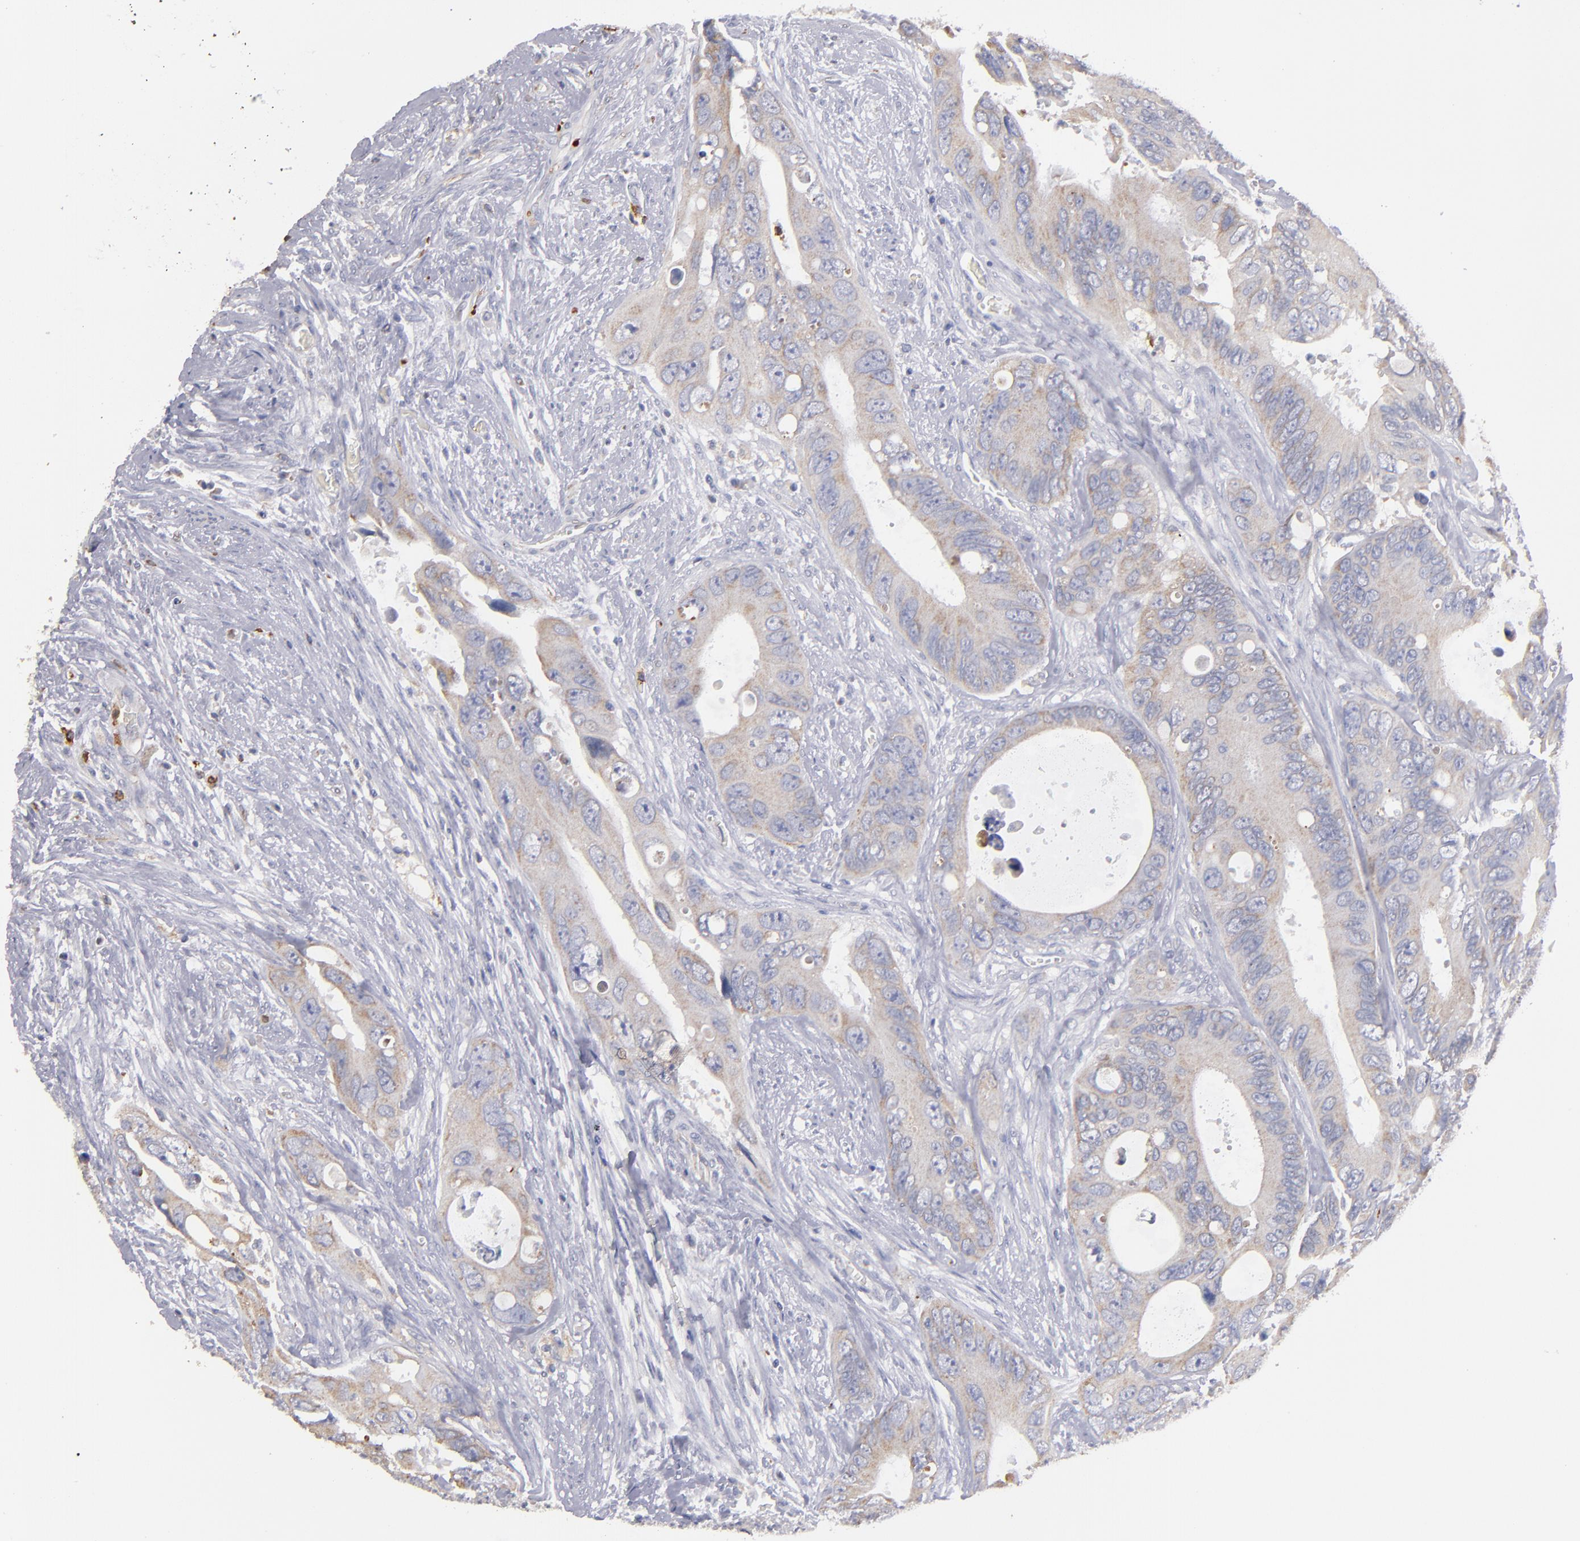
{"staining": {"intensity": "weak", "quantity": ">75%", "location": "cytoplasmic/membranous"}, "tissue": "colorectal cancer", "cell_type": "Tumor cells", "image_type": "cancer", "snomed": [{"axis": "morphology", "description": "Adenocarcinoma, NOS"}, {"axis": "topography", "description": "Rectum"}], "caption": "Protein staining of colorectal cancer (adenocarcinoma) tissue displays weak cytoplasmic/membranous staining in approximately >75% of tumor cells.", "gene": "FGR", "patient": {"sex": "male", "age": 70}}